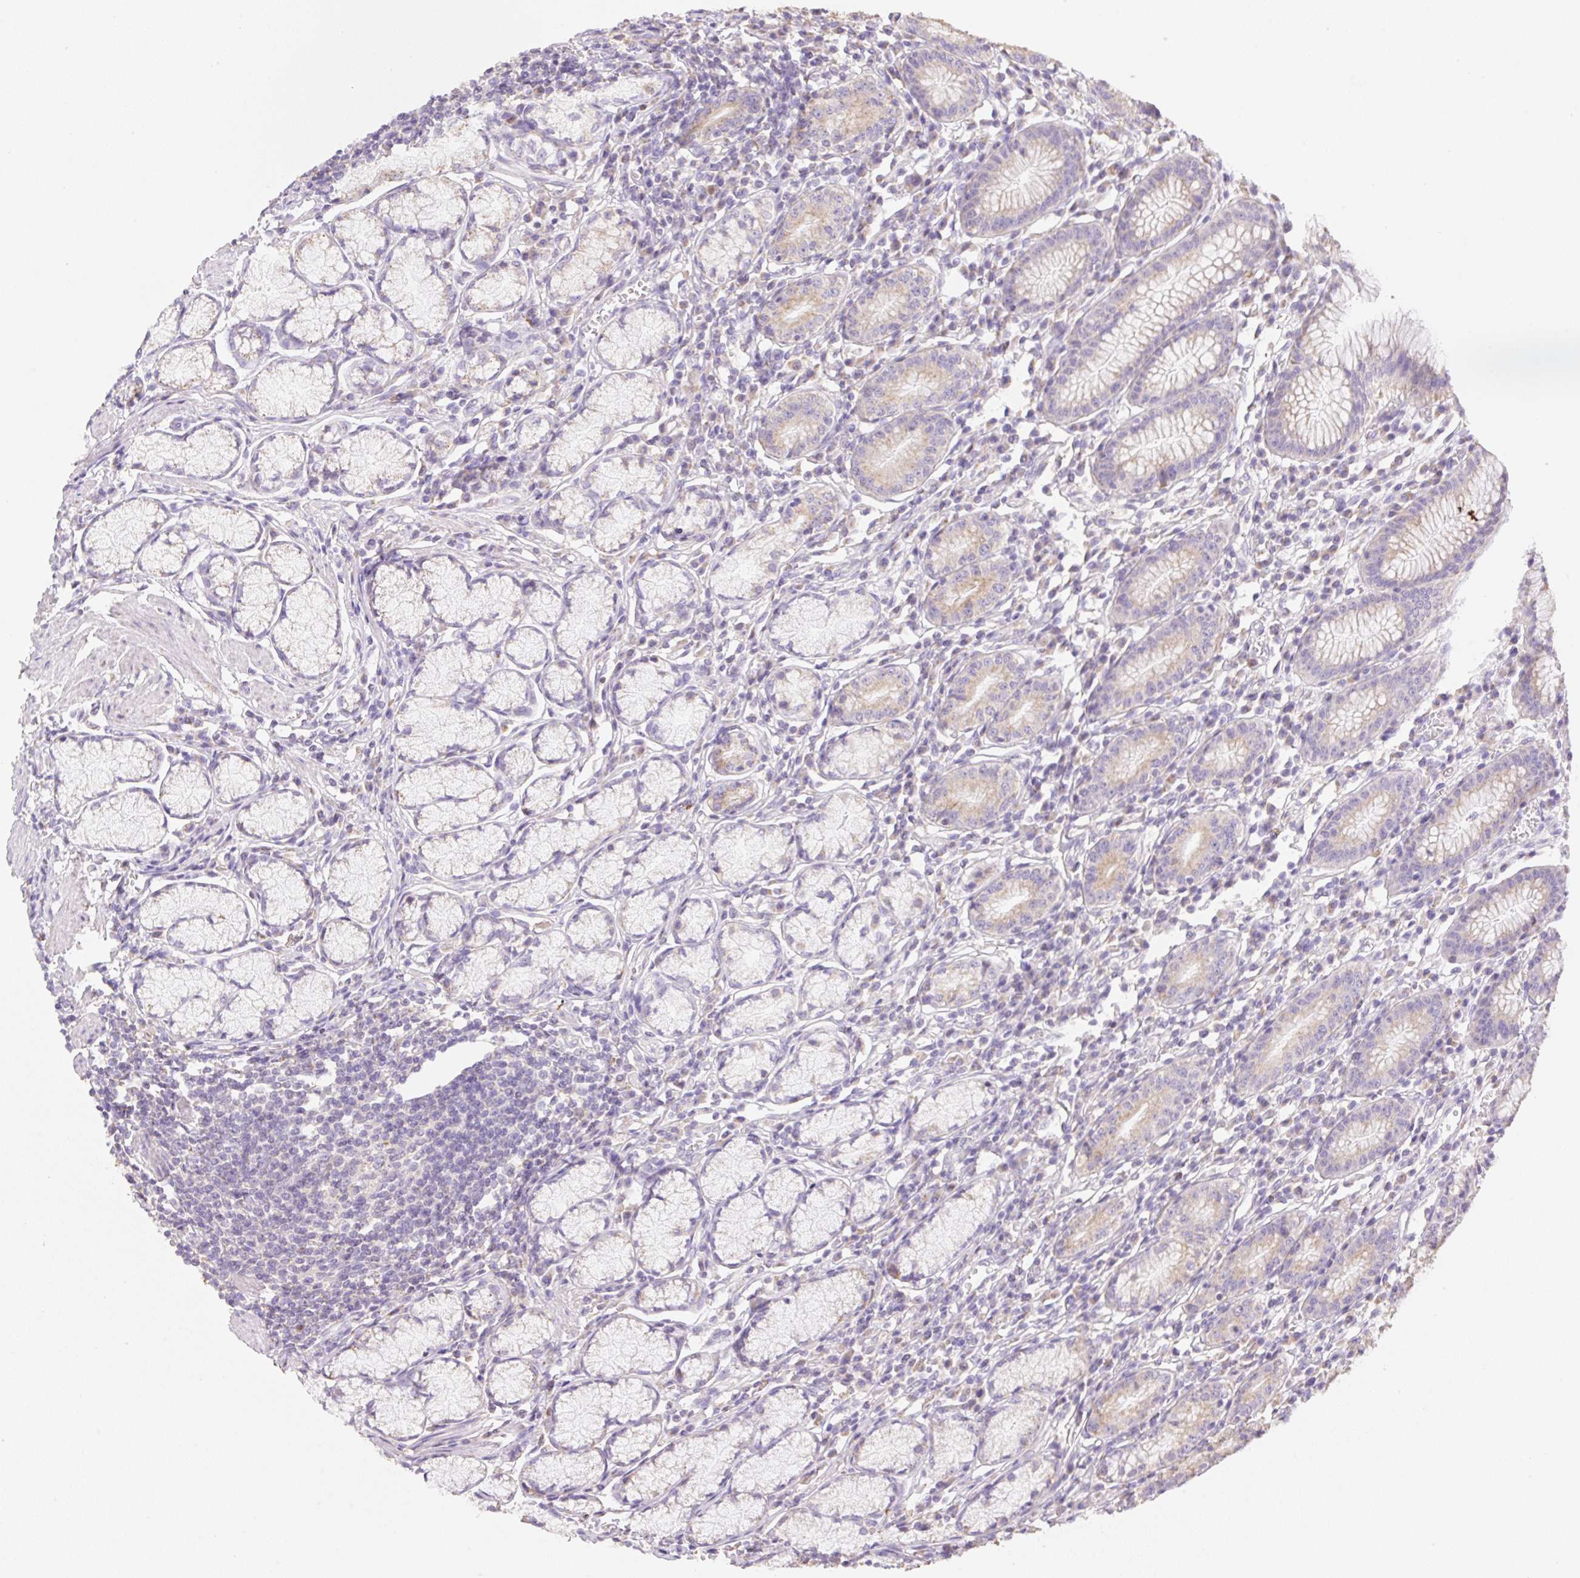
{"staining": {"intensity": "moderate", "quantity": ">75%", "location": "cytoplasmic/membranous"}, "tissue": "stomach", "cell_type": "Glandular cells", "image_type": "normal", "snomed": [{"axis": "morphology", "description": "Normal tissue, NOS"}, {"axis": "topography", "description": "Stomach"}], "caption": "Immunohistochemistry (IHC) image of unremarkable stomach stained for a protein (brown), which exhibits medium levels of moderate cytoplasmic/membranous staining in about >75% of glandular cells.", "gene": "COPZ2", "patient": {"sex": "male", "age": 55}}